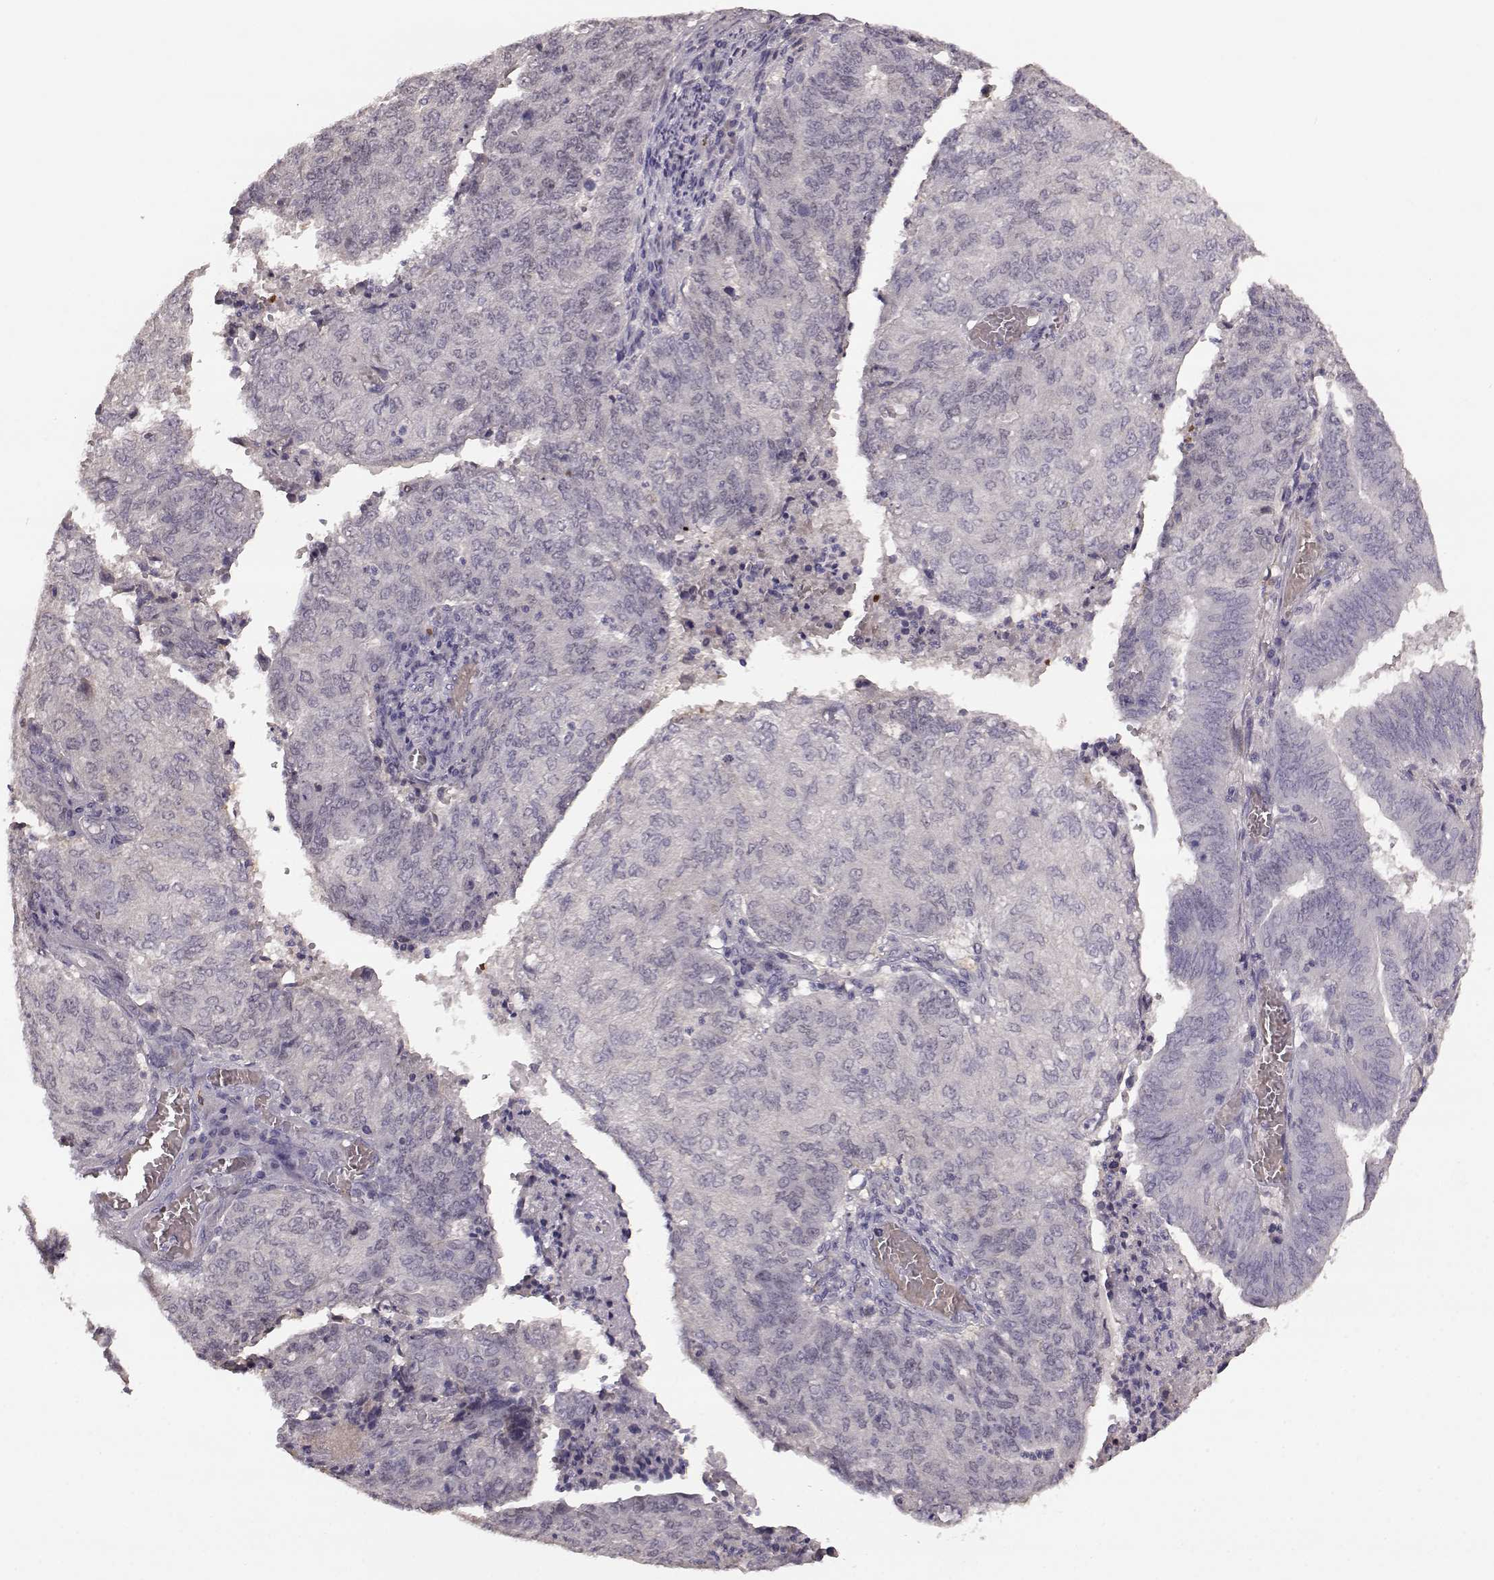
{"staining": {"intensity": "negative", "quantity": "none", "location": "none"}, "tissue": "endometrial cancer", "cell_type": "Tumor cells", "image_type": "cancer", "snomed": [{"axis": "morphology", "description": "Adenocarcinoma, NOS"}, {"axis": "topography", "description": "Endometrium"}], "caption": "Adenocarcinoma (endometrial) stained for a protein using immunohistochemistry exhibits no positivity tumor cells.", "gene": "SLC52A3", "patient": {"sex": "female", "age": 82}}